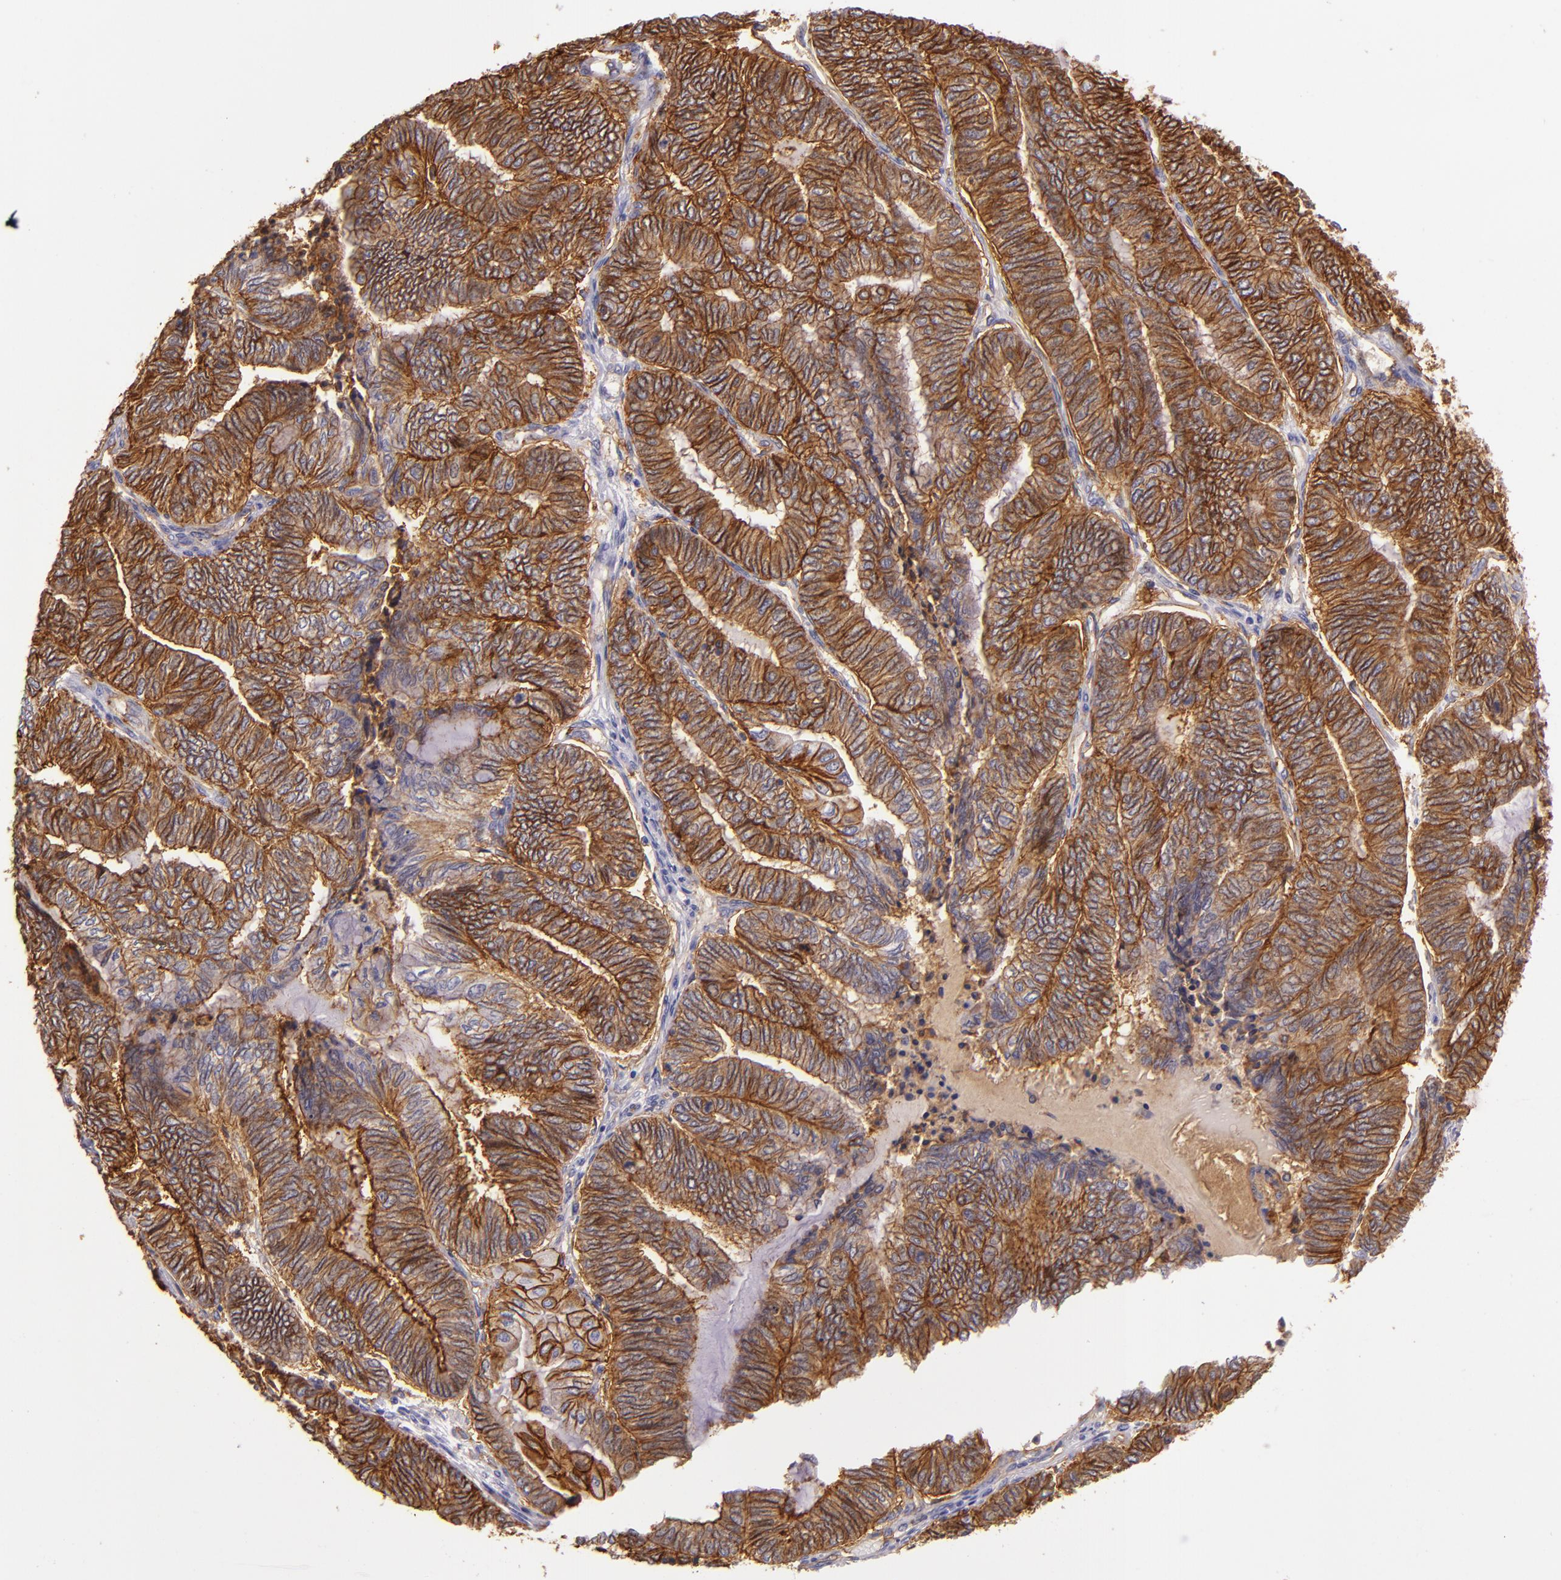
{"staining": {"intensity": "strong", "quantity": ">75%", "location": "cytoplasmic/membranous"}, "tissue": "endometrial cancer", "cell_type": "Tumor cells", "image_type": "cancer", "snomed": [{"axis": "morphology", "description": "Adenocarcinoma, NOS"}, {"axis": "topography", "description": "Uterus"}, {"axis": "topography", "description": "Endometrium"}], "caption": "This histopathology image exhibits IHC staining of endometrial cancer, with high strong cytoplasmic/membranous staining in about >75% of tumor cells.", "gene": "CD9", "patient": {"sex": "female", "age": 70}}